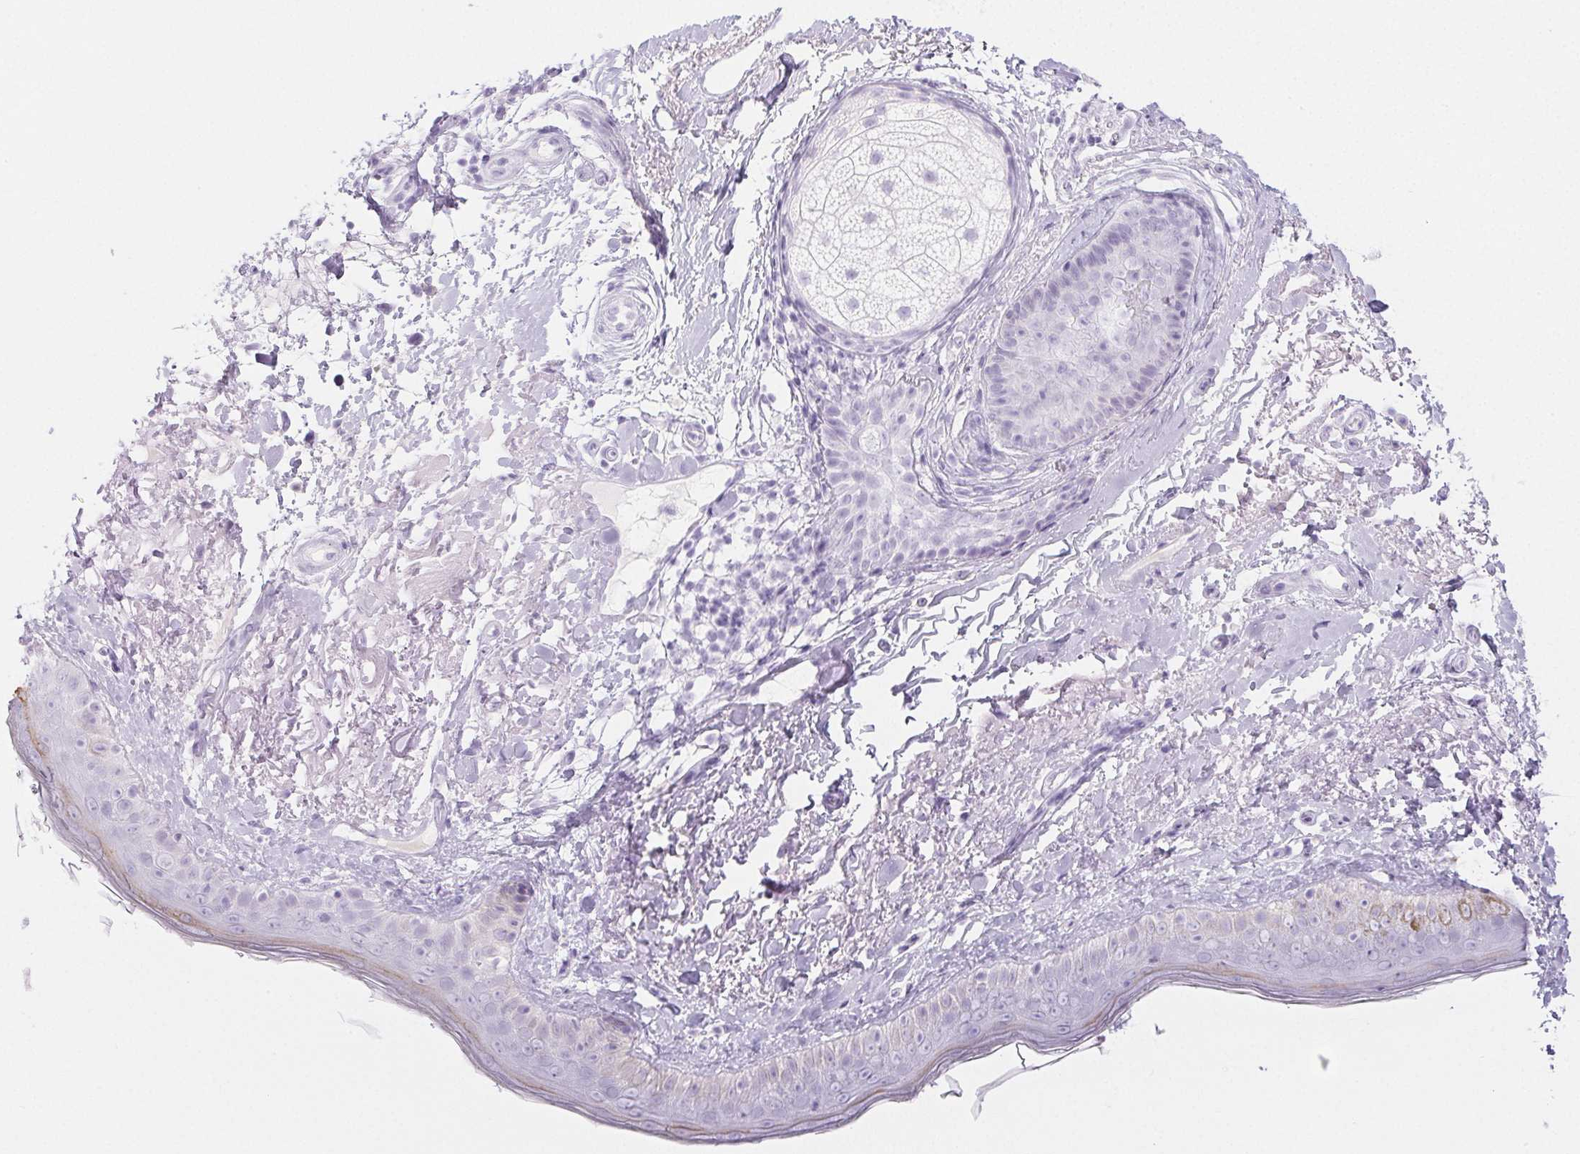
{"staining": {"intensity": "negative", "quantity": "none", "location": "none"}, "tissue": "skin", "cell_type": "Fibroblasts", "image_type": "normal", "snomed": [{"axis": "morphology", "description": "Normal tissue, NOS"}, {"axis": "topography", "description": "Skin"}], "caption": "Immunohistochemistry (IHC) of normal human skin exhibits no expression in fibroblasts. (DAB (3,3'-diaminobenzidine) immunohistochemistry (IHC), high magnification).", "gene": "PI3", "patient": {"sex": "male", "age": 73}}